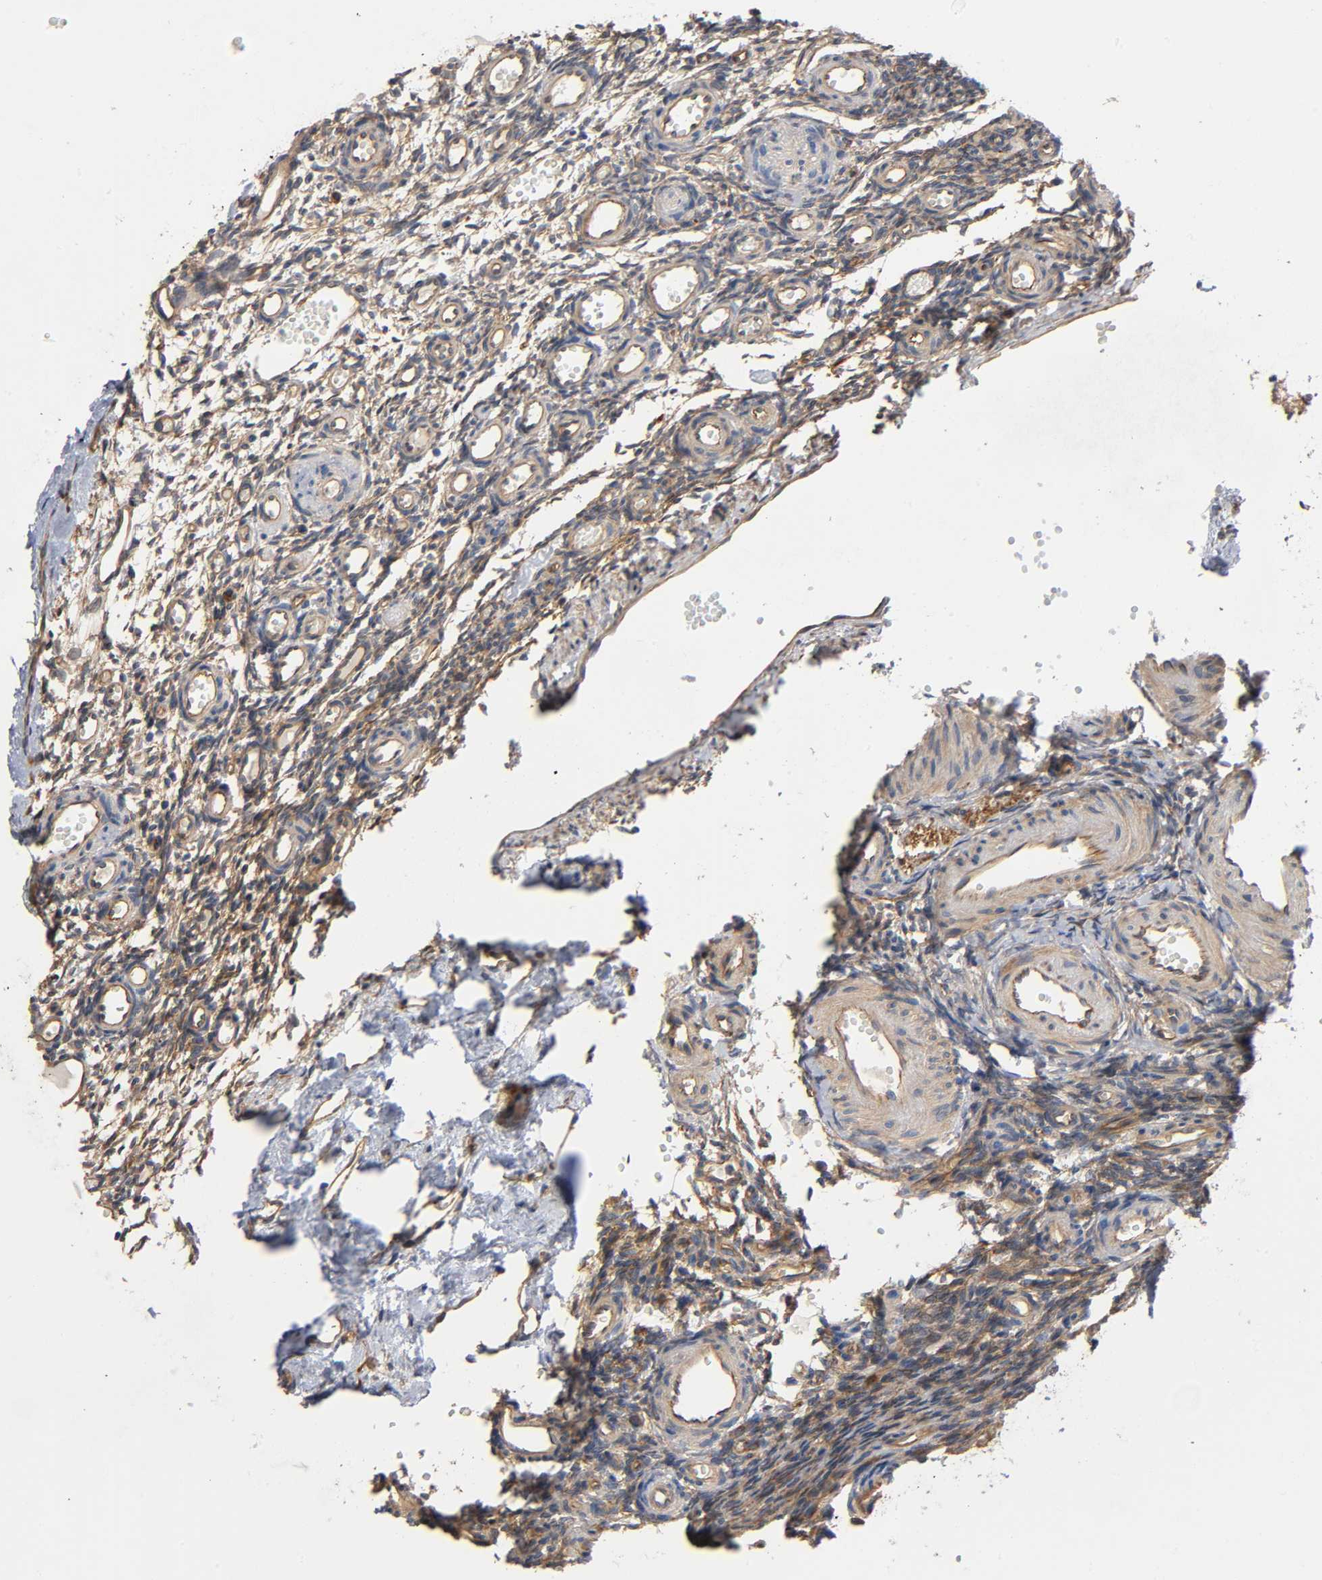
{"staining": {"intensity": "moderate", "quantity": ">75%", "location": "cytoplasmic/membranous"}, "tissue": "ovary", "cell_type": "Ovarian stroma cells", "image_type": "normal", "snomed": [{"axis": "morphology", "description": "Normal tissue, NOS"}, {"axis": "topography", "description": "Ovary"}], "caption": "Ovary was stained to show a protein in brown. There is medium levels of moderate cytoplasmic/membranous staining in about >75% of ovarian stroma cells. Ihc stains the protein in brown and the nuclei are stained blue.", "gene": "MARS1", "patient": {"sex": "female", "age": 35}}